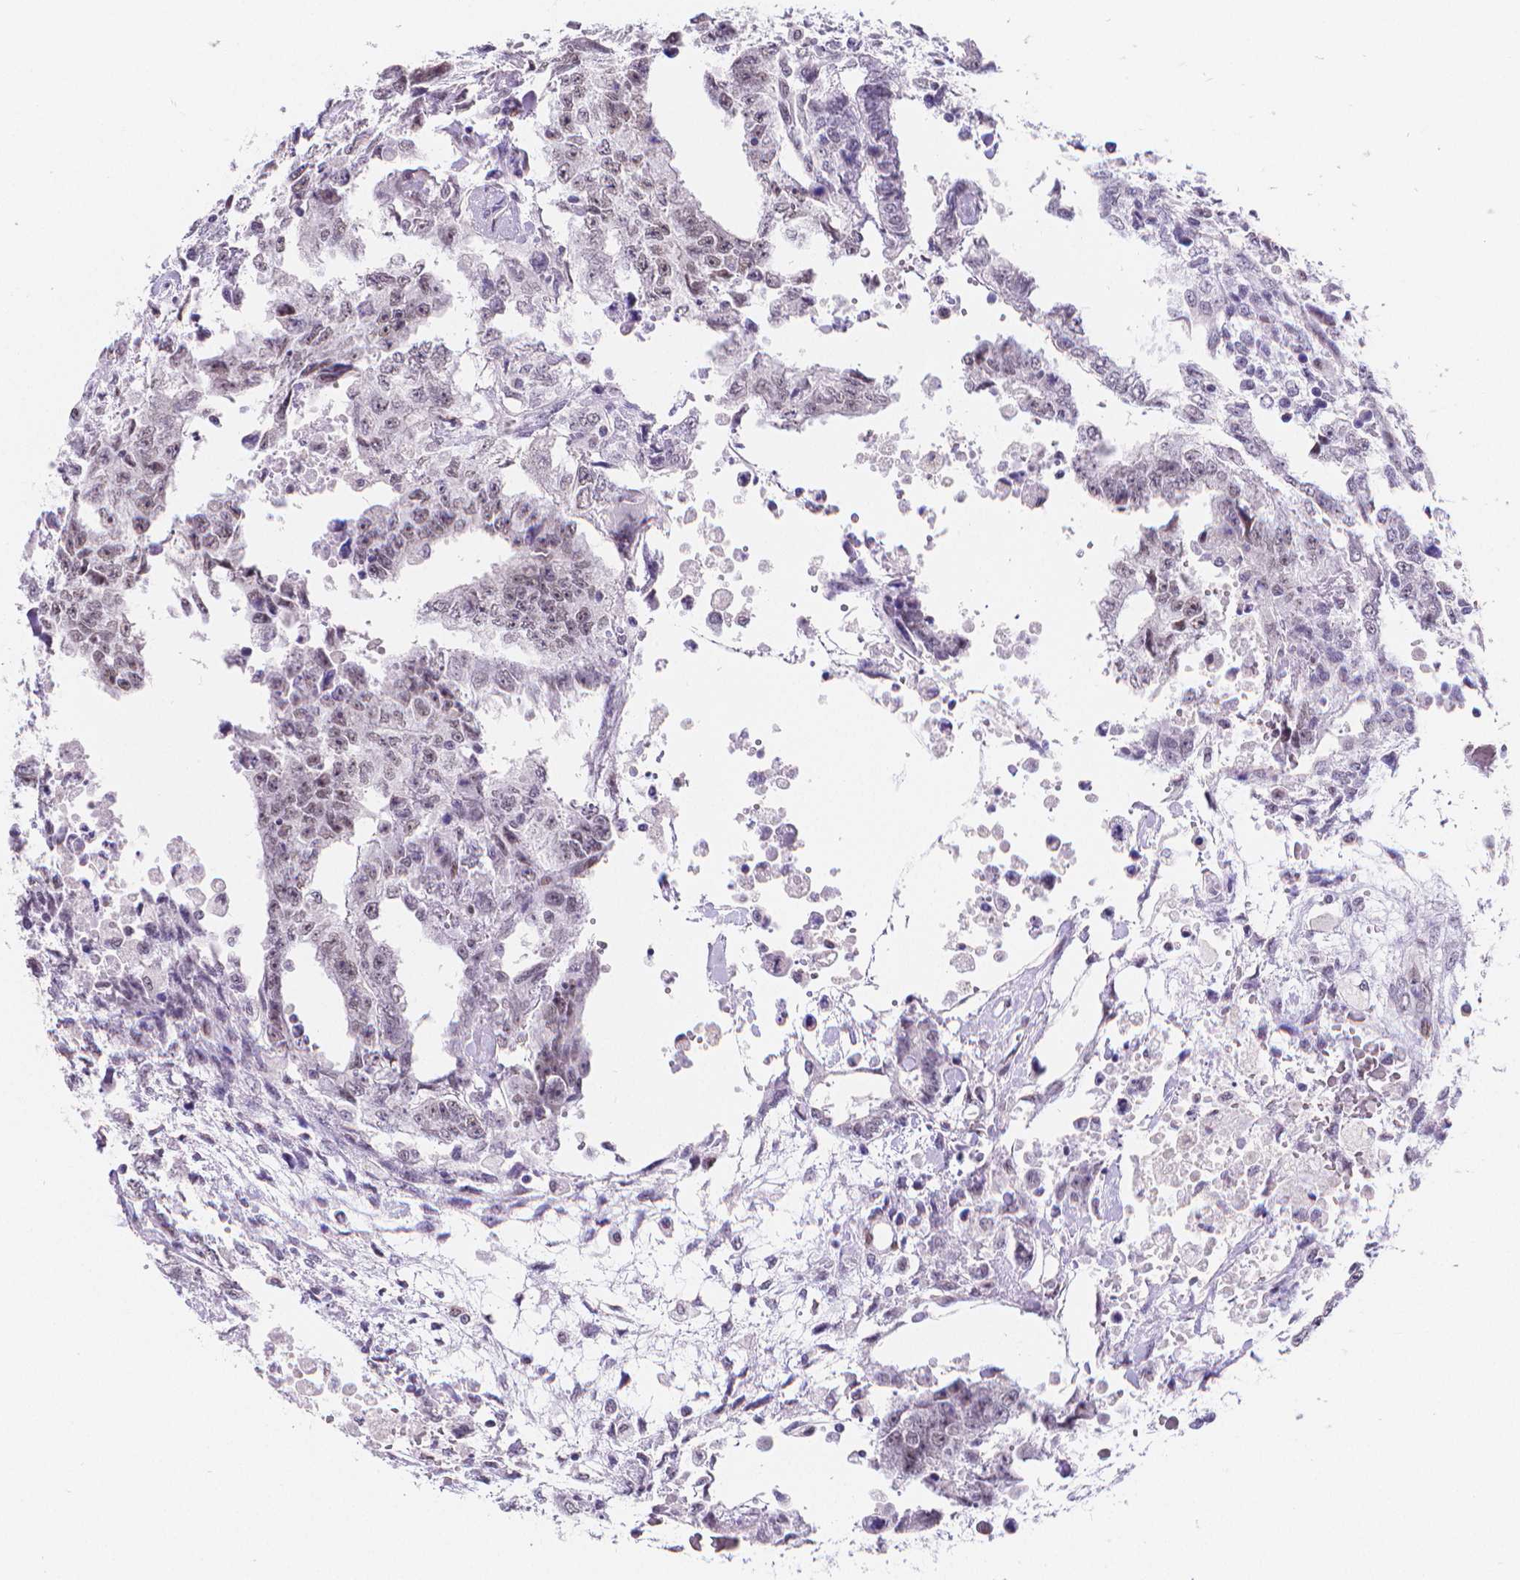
{"staining": {"intensity": "weak", "quantity": "25%-75%", "location": "nuclear"}, "tissue": "testis cancer", "cell_type": "Tumor cells", "image_type": "cancer", "snomed": [{"axis": "morphology", "description": "Carcinoma, Embryonal, NOS"}, {"axis": "topography", "description": "Testis"}], "caption": "Testis cancer stained with IHC reveals weak nuclear expression in about 25%-75% of tumor cells.", "gene": "MEF2C", "patient": {"sex": "male", "age": 24}}